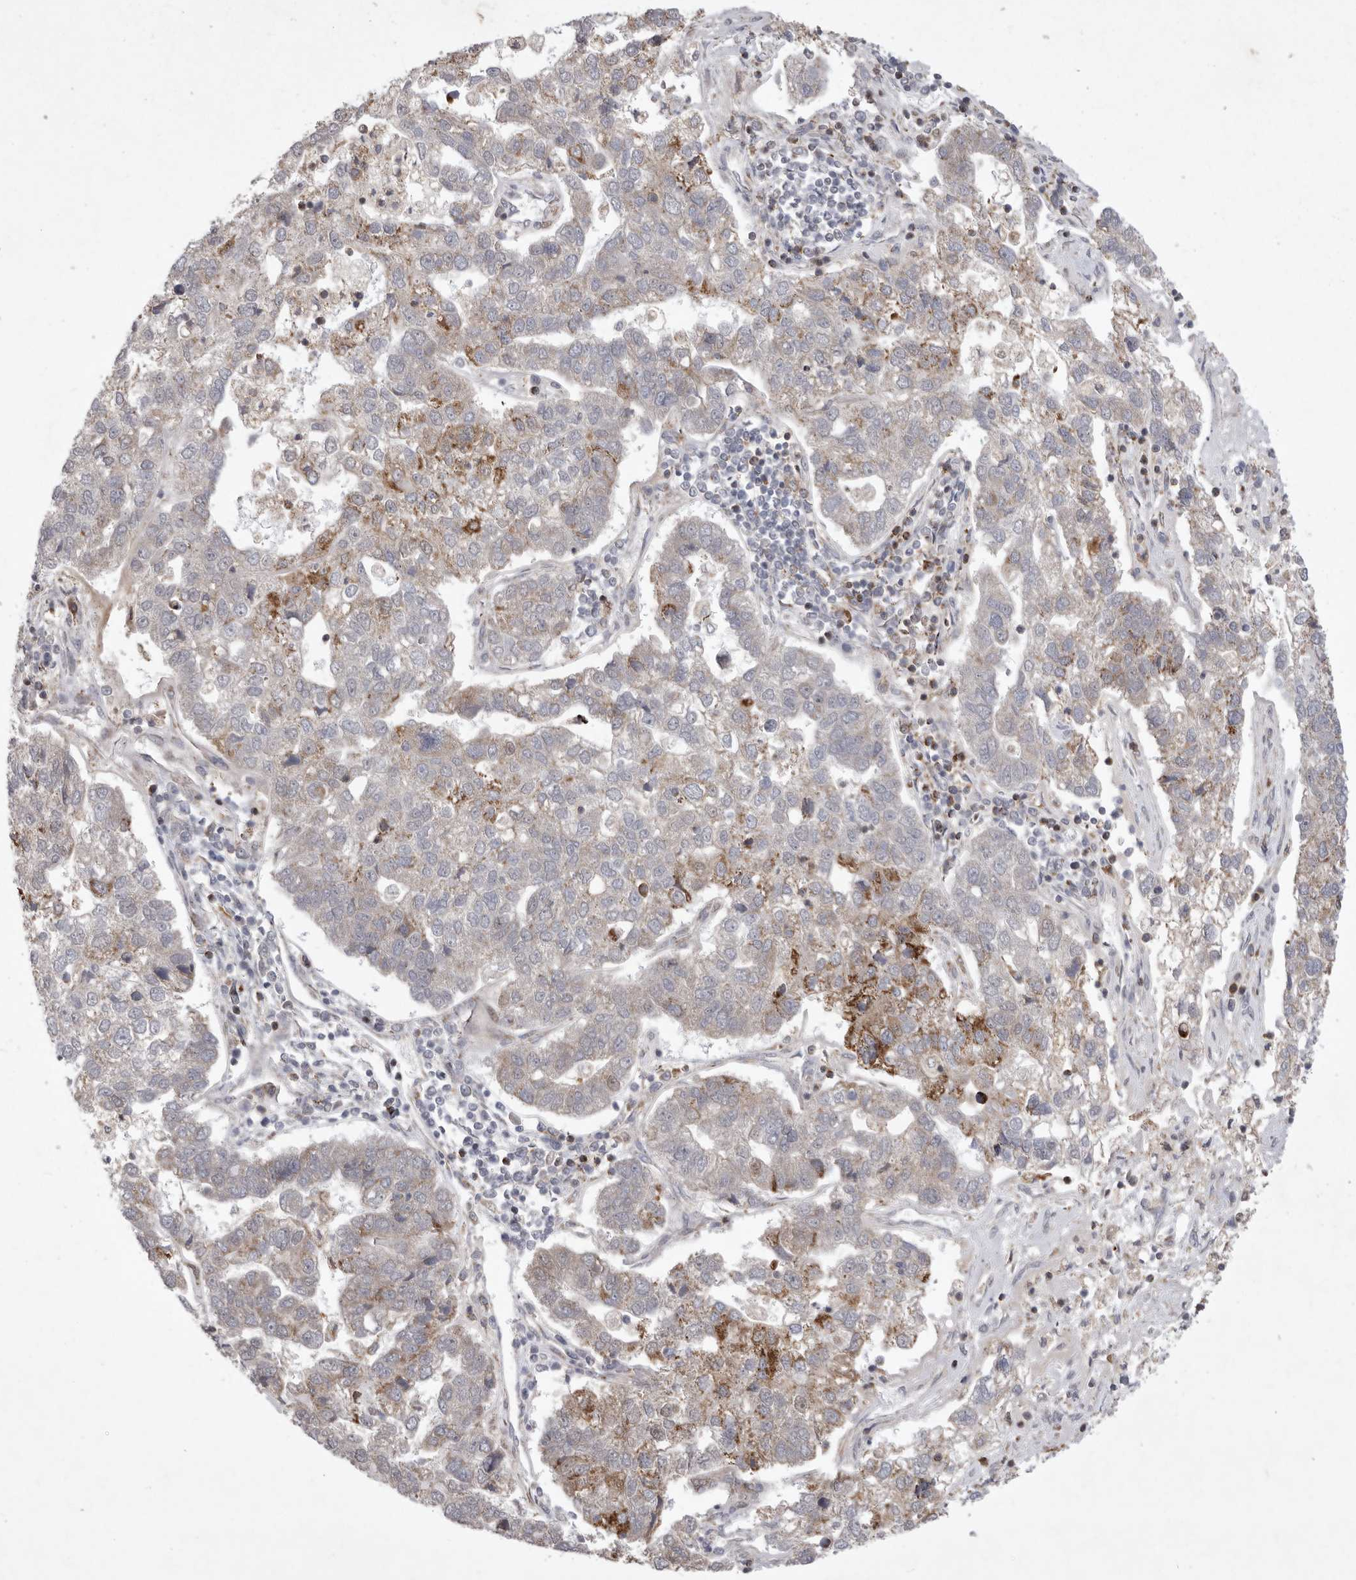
{"staining": {"intensity": "moderate", "quantity": "25%-75%", "location": "cytoplasmic/membranous"}, "tissue": "pancreatic cancer", "cell_type": "Tumor cells", "image_type": "cancer", "snomed": [{"axis": "morphology", "description": "Adenocarcinoma, NOS"}, {"axis": "topography", "description": "Pancreas"}], "caption": "High-magnification brightfield microscopy of pancreatic adenocarcinoma stained with DAB (3,3'-diaminobenzidine) (brown) and counterstained with hematoxylin (blue). tumor cells exhibit moderate cytoplasmic/membranous positivity is identified in about25%-75% of cells.", "gene": "MPZL1", "patient": {"sex": "female", "age": 61}}